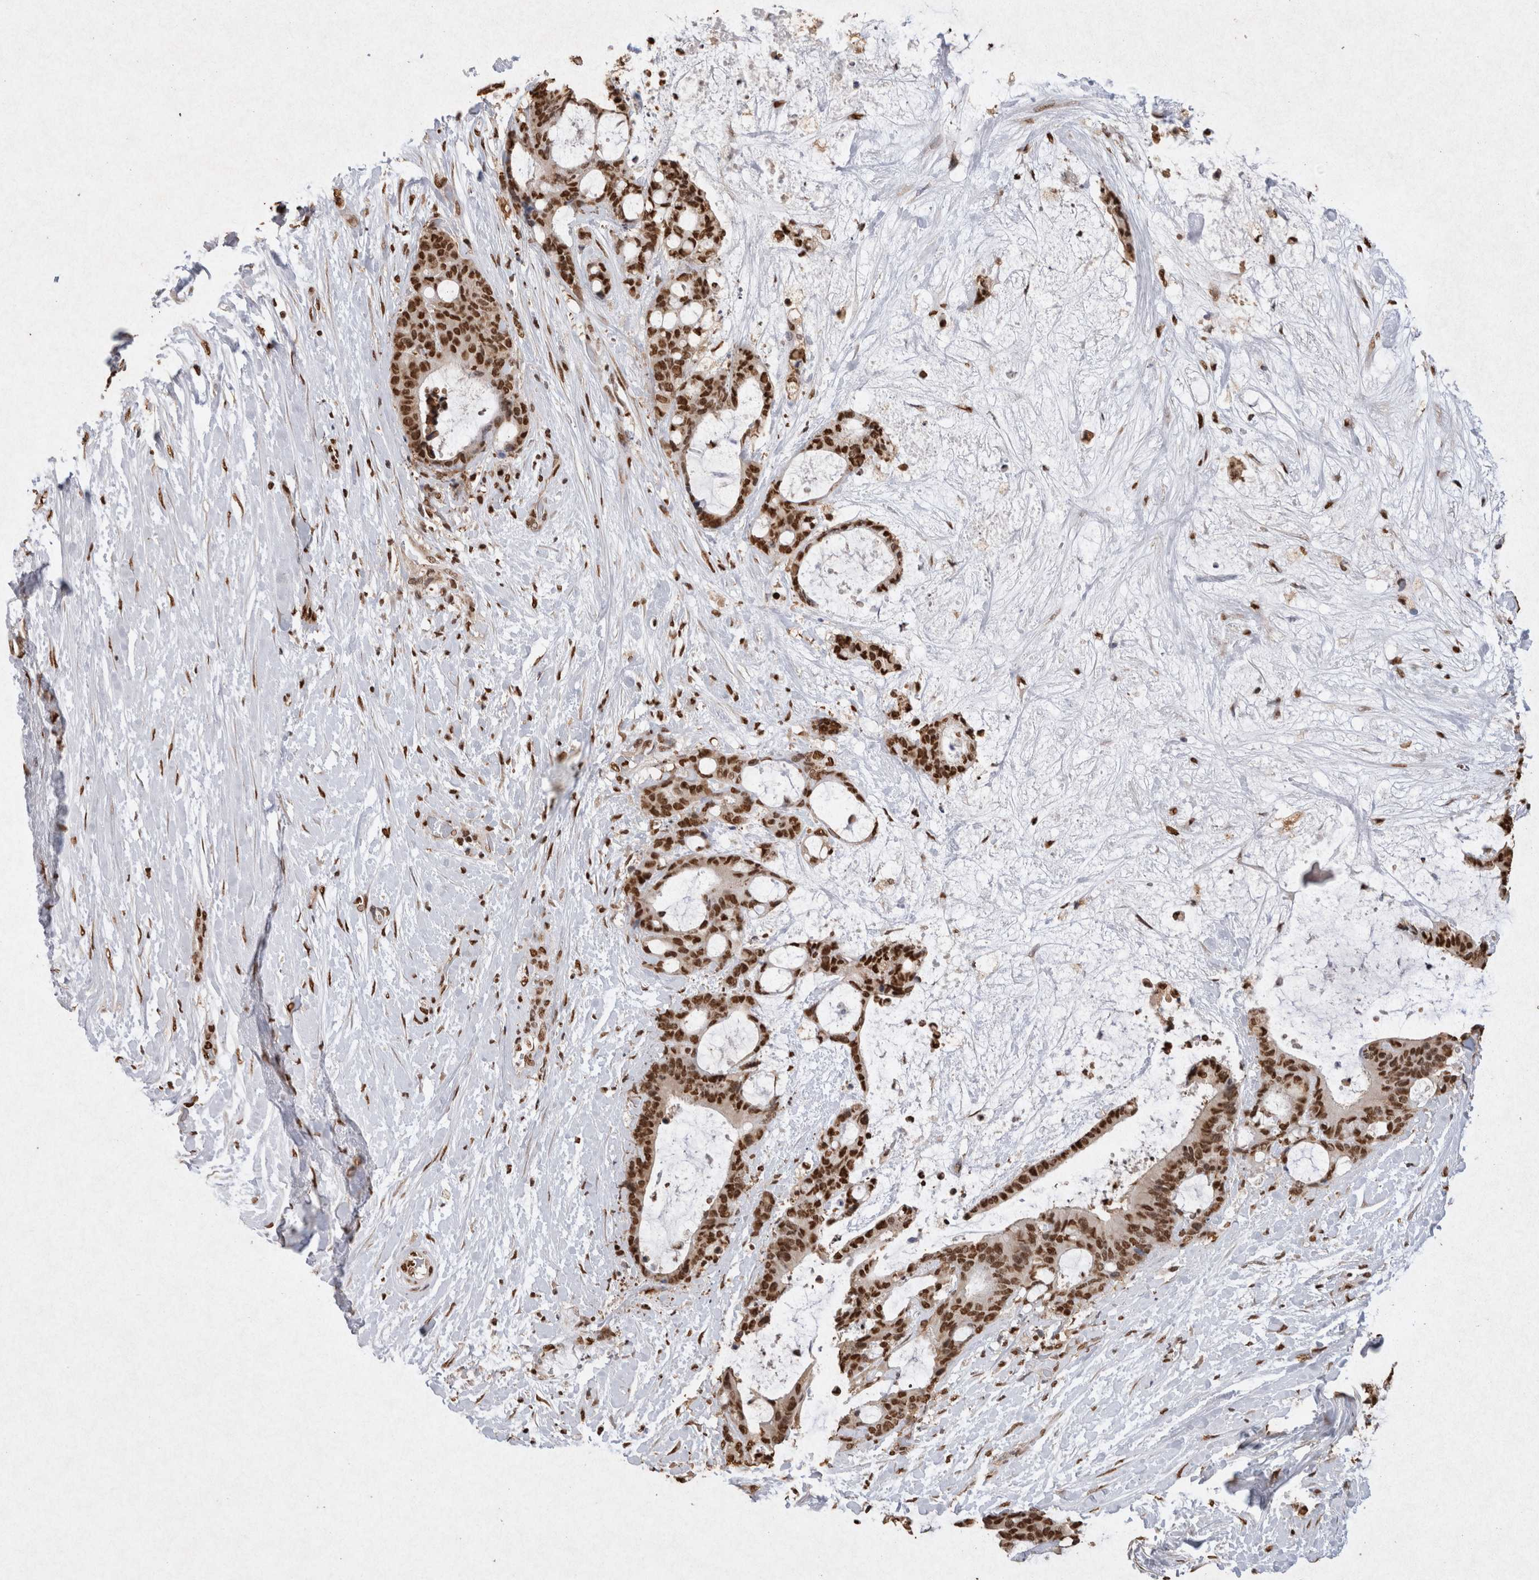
{"staining": {"intensity": "strong", "quantity": ">75%", "location": "nuclear"}, "tissue": "liver cancer", "cell_type": "Tumor cells", "image_type": "cancer", "snomed": [{"axis": "morphology", "description": "Cholangiocarcinoma"}, {"axis": "topography", "description": "Liver"}], "caption": "The immunohistochemical stain highlights strong nuclear staining in tumor cells of liver cancer tissue.", "gene": "HDGF", "patient": {"sex": "female", "age": 73}}